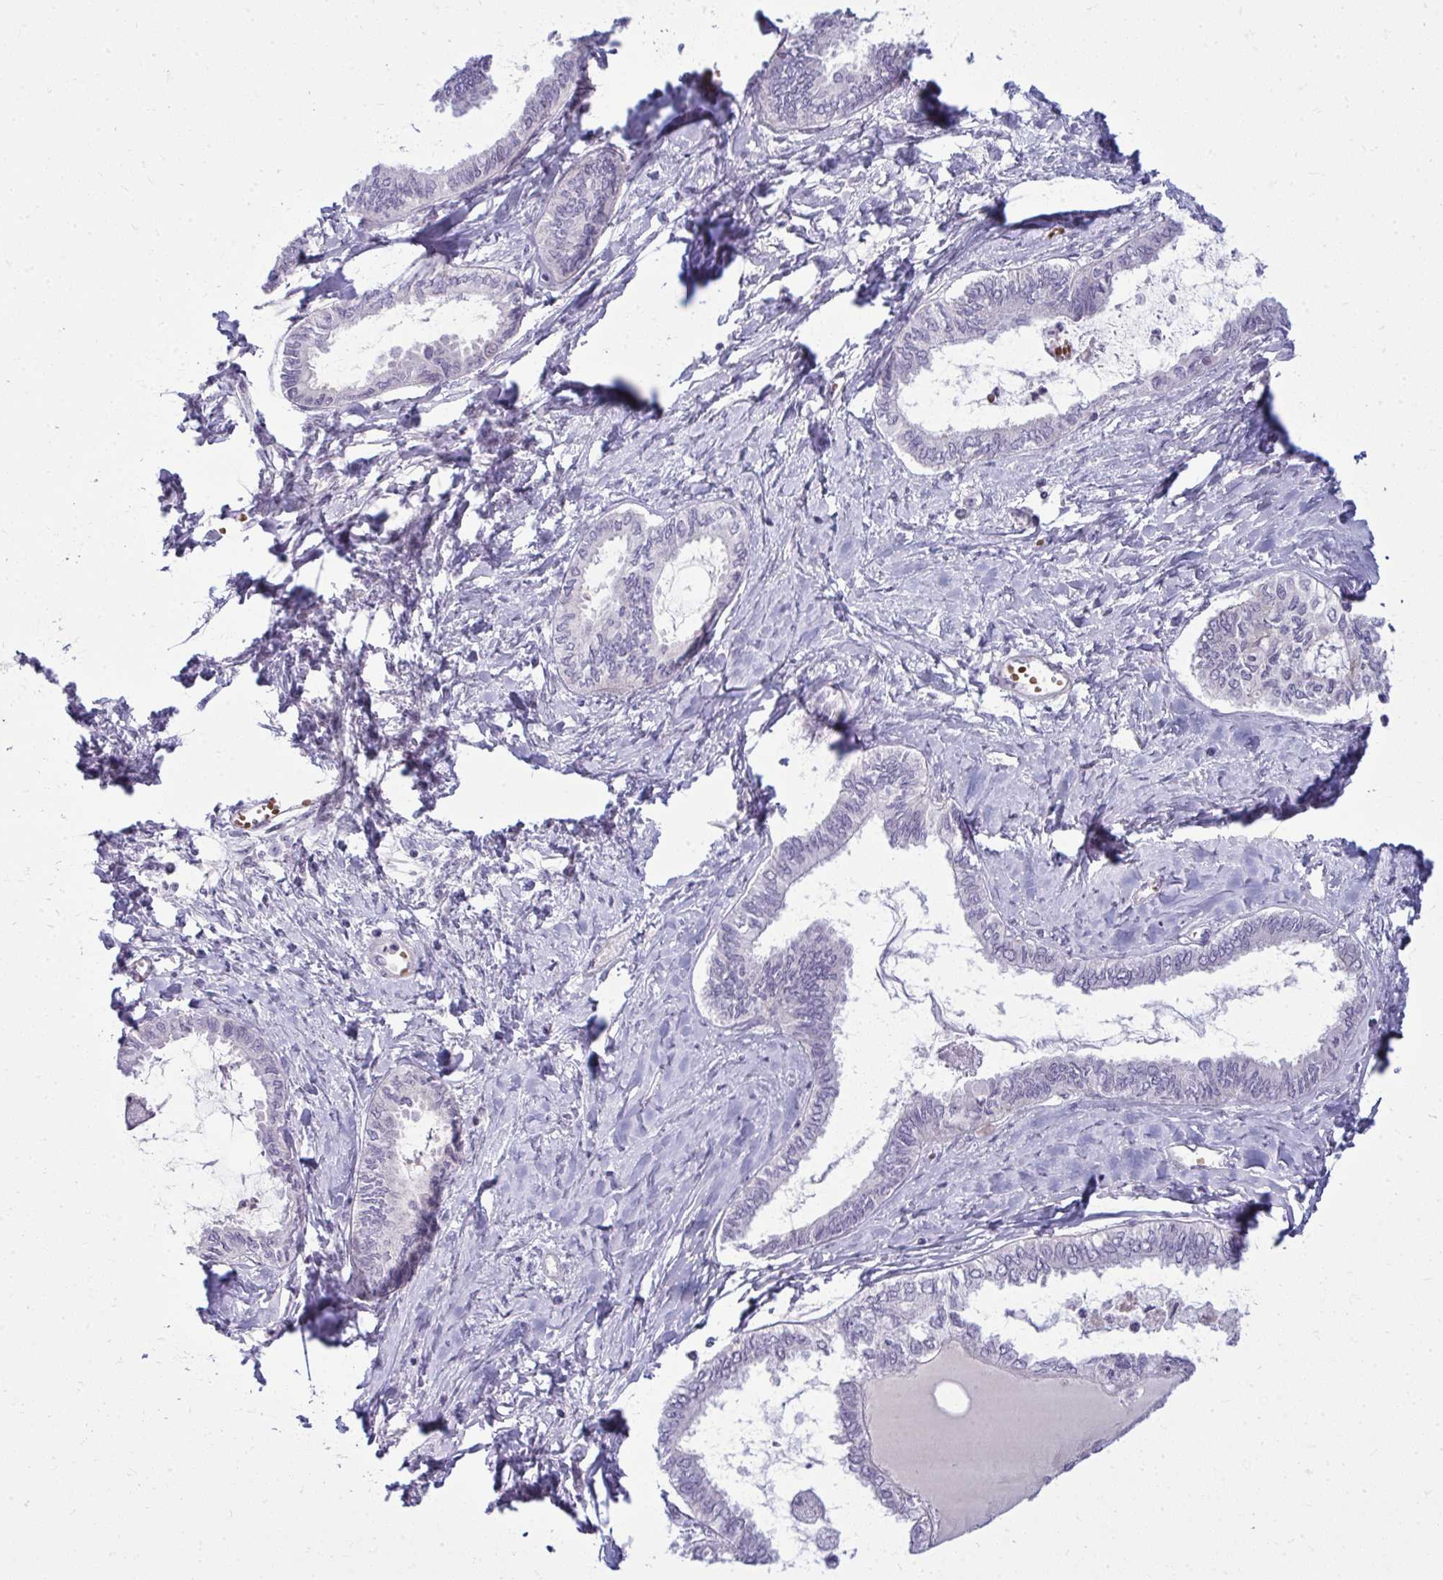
{"staining": {"intensity": "negative", "quantity": "none", "location": "none"}, "tissue": "ovarian cancer", "cell_type": "Tumor cells", "image_type": "cancer", "snomed": [{"axis": "morphology", "description": "Carcinoma, endometroid"}, {"axis": "topography", "description": "Ovary"}], "caption": "Ovarian cancer was stained to show a protein in brown. There is no significant expression in tumor cells.", "gene": "SLC14A1", "patient": {"sex": "female", "age": 70}}